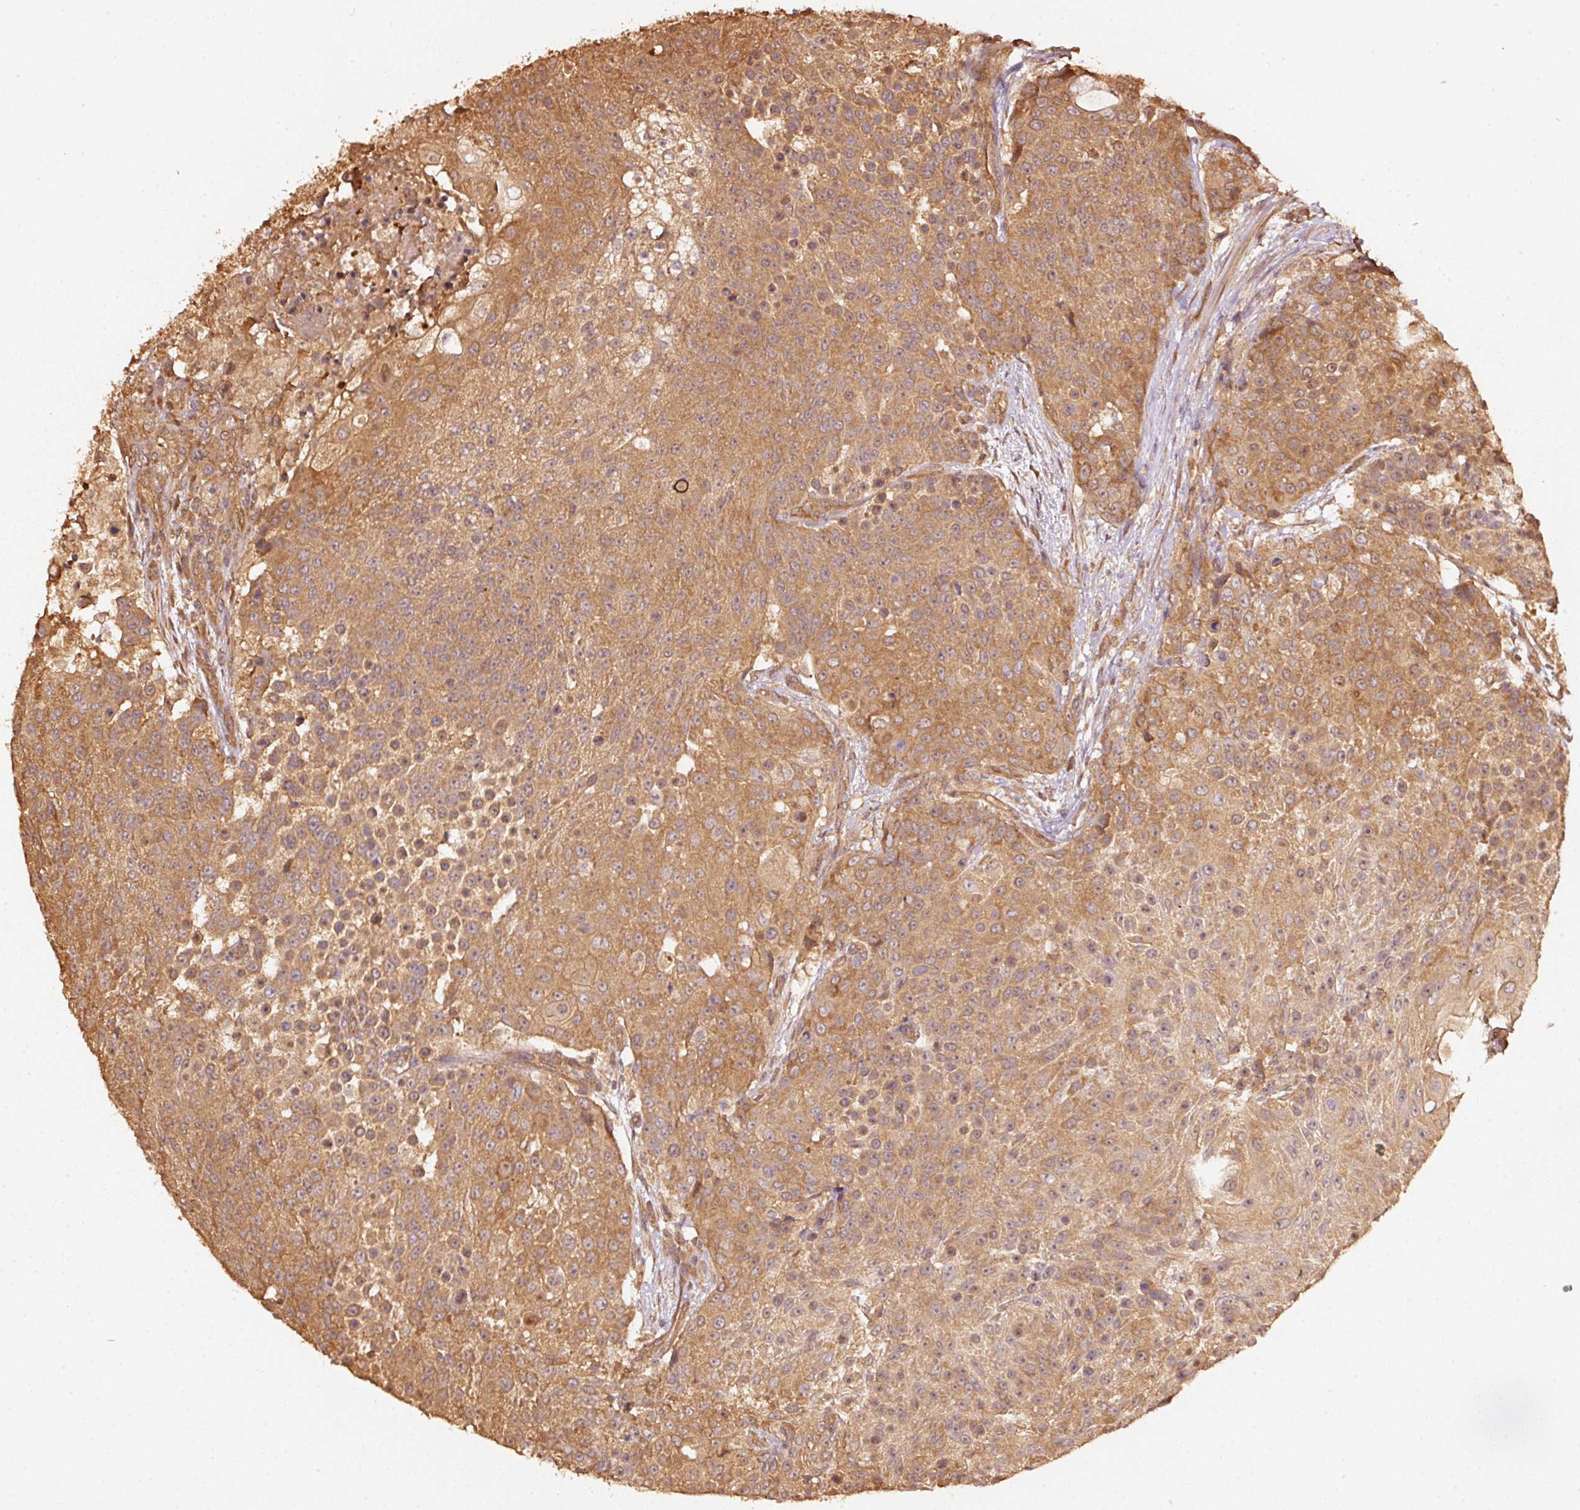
{"staining": {"intensity": "moderate", "quantity": ">75%", "location": "cytoplasmic/membranous"}, "tissue": "urothelial cancer", "cell_type": "Tumor cells", "image_type": "cancer", "snomed": [{"axis": "morphology", "description": "Urothelial carcinoma, High grade"}, {"axis": "topography", "description": "Urinary bladder"}], "caption": "IHC staining of high-grade urothelial carcinoma, which demonstrates medium levels of moderate cytoplasmic/membranous expression in about >75% of tumor cells indicating moderate cytoplasmic/membranous protein expression. The staining was performed using DAB (3,3'-diaminobenzidine) (brown) for protein detection and nuclei were counterstained in hematoxylin (blue).", "gene": "STAU1", "patient": {"sex": "female", "age": 63}}